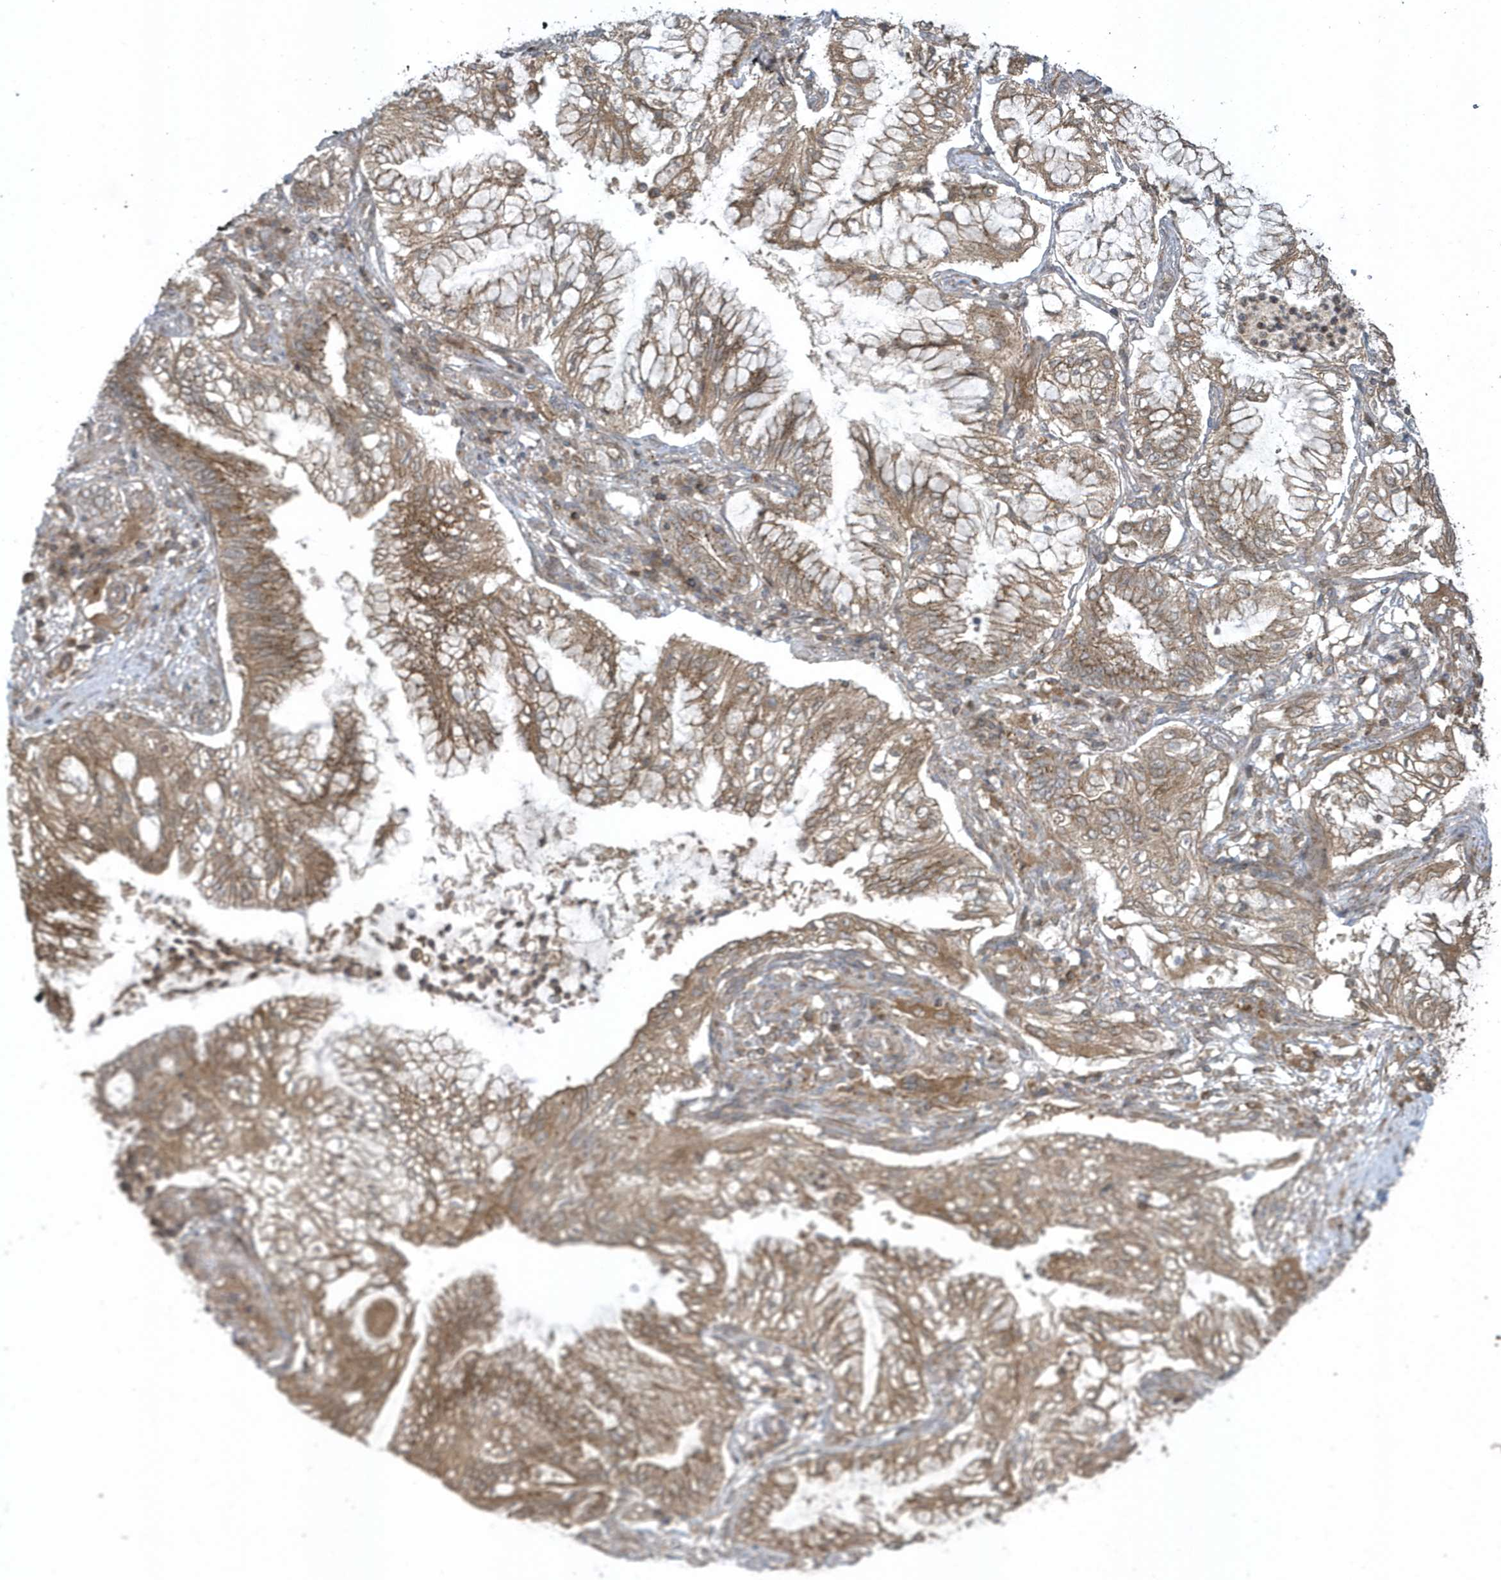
{"staining": {"intensity": "moderate", "quantity": ">75%", "location": "cytoplasmic/membranous"}, "tissue": "lung cancer", "cell_type": "Tumor cells", "image_type": "cancer", "snomed": [{"axis": "morphology", "description": "Adenocarcinoma, NOS"}, {"axis": "topography", "description": "Lung"}], "caption": "A photomicrograph of human lung cancer (adenocarcinoma) stained for a protein shows moderate cytoplasmic/membranous brown staining in tumor cells. The staining was performed using DAB, with brown indicating positive protein expression. Nuclei are stained blue with hematoxylin.", "gene": "STAMBP", "patient": {"sex": "female", "age": 70}}